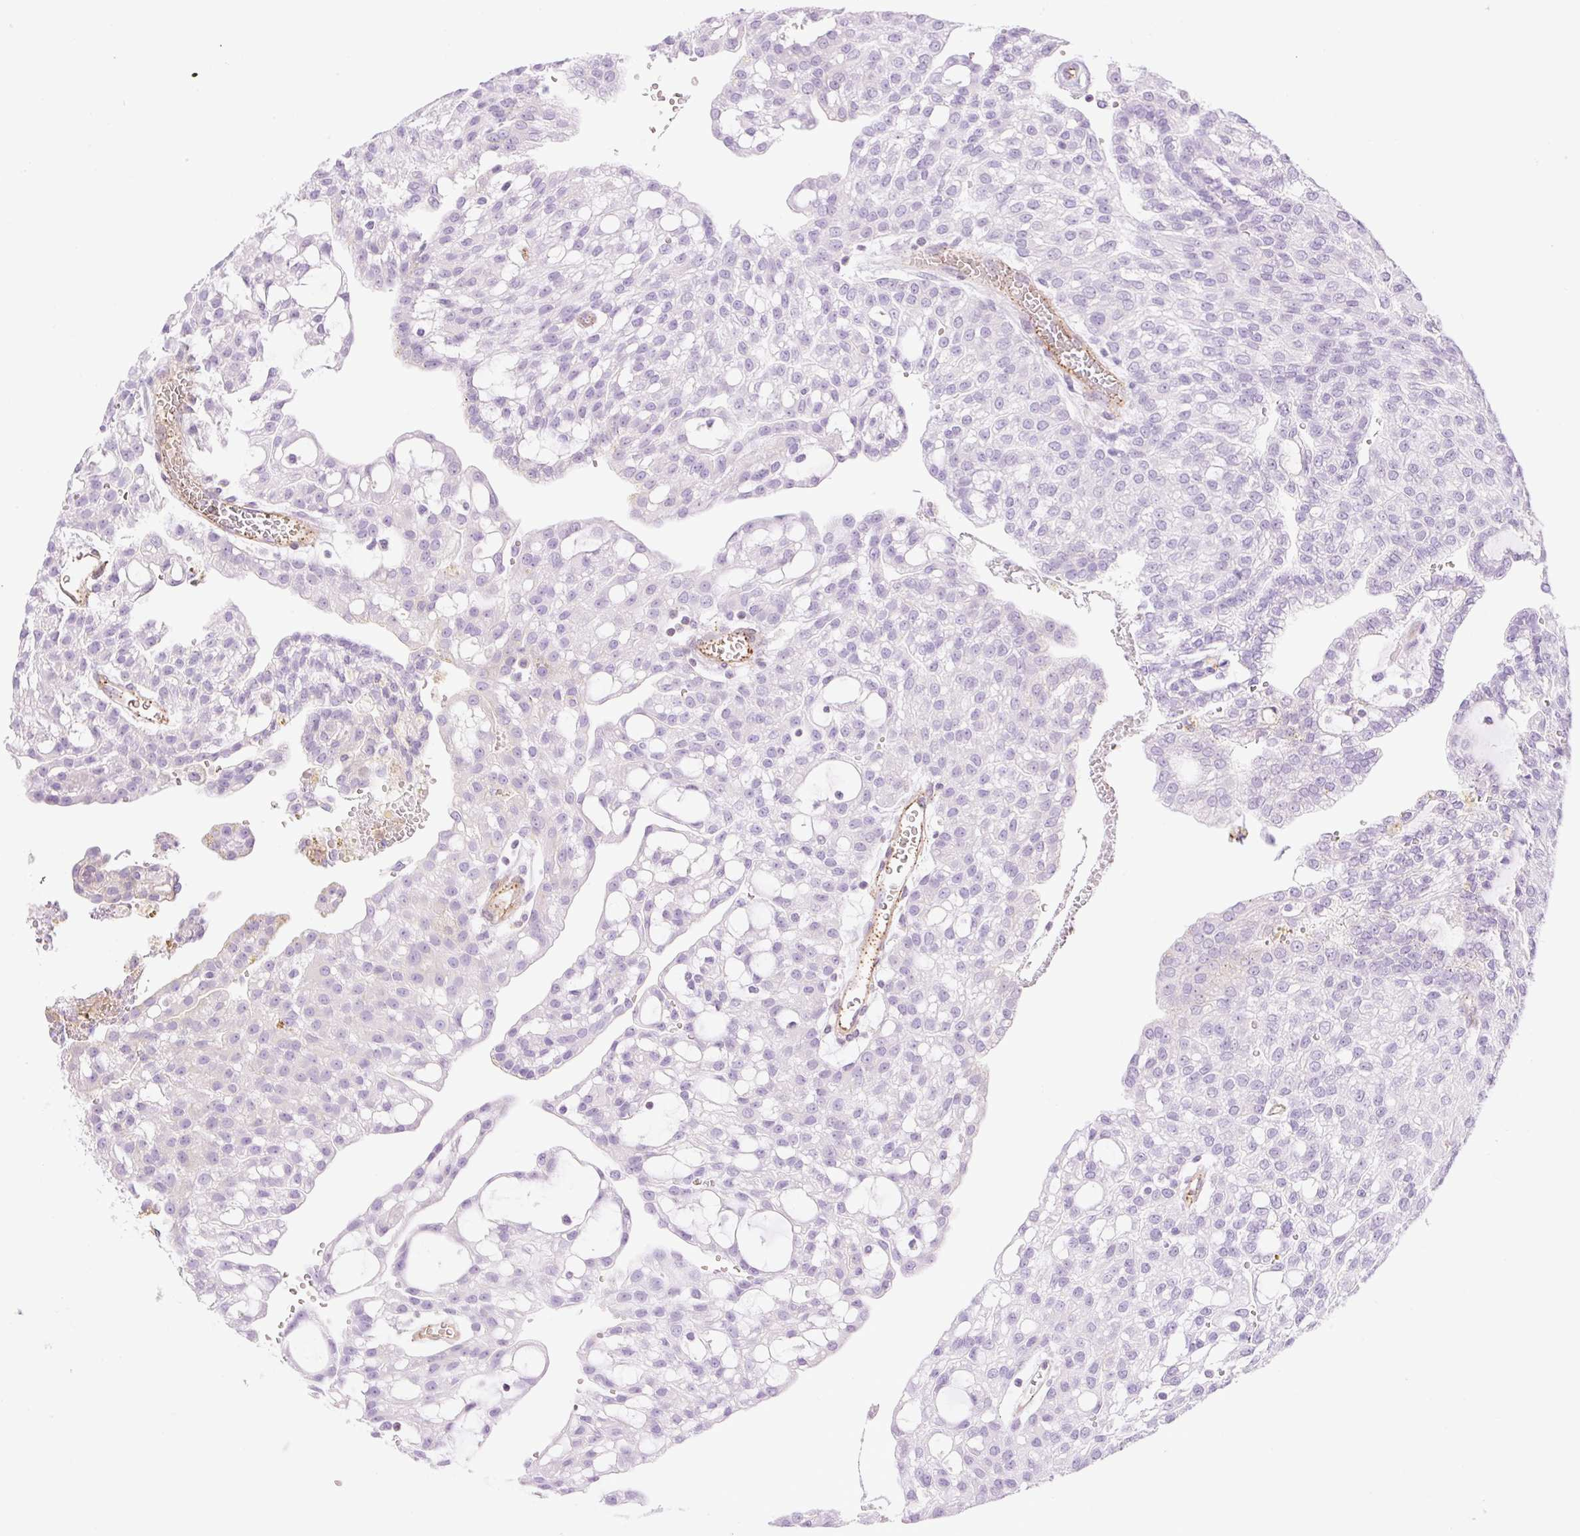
{"staining": {"intensity": "negative", "quantity": "none", "location": "none"}, "tissue": "renal cancer", "cell_type": "Tumor cells", "image_type": "cancer", "snomed": [{"axis": "morphology", "description": "Adenocarcinoma, NOS"}, {"axis": "topography", "description": "Kidney"}], "caption": "The photomicrograph exhibits no significant positivity in tumor cells of renal adenocarcinoma.", "gene": "EHD3", "patient": {"sex": "male", "age": 63}}